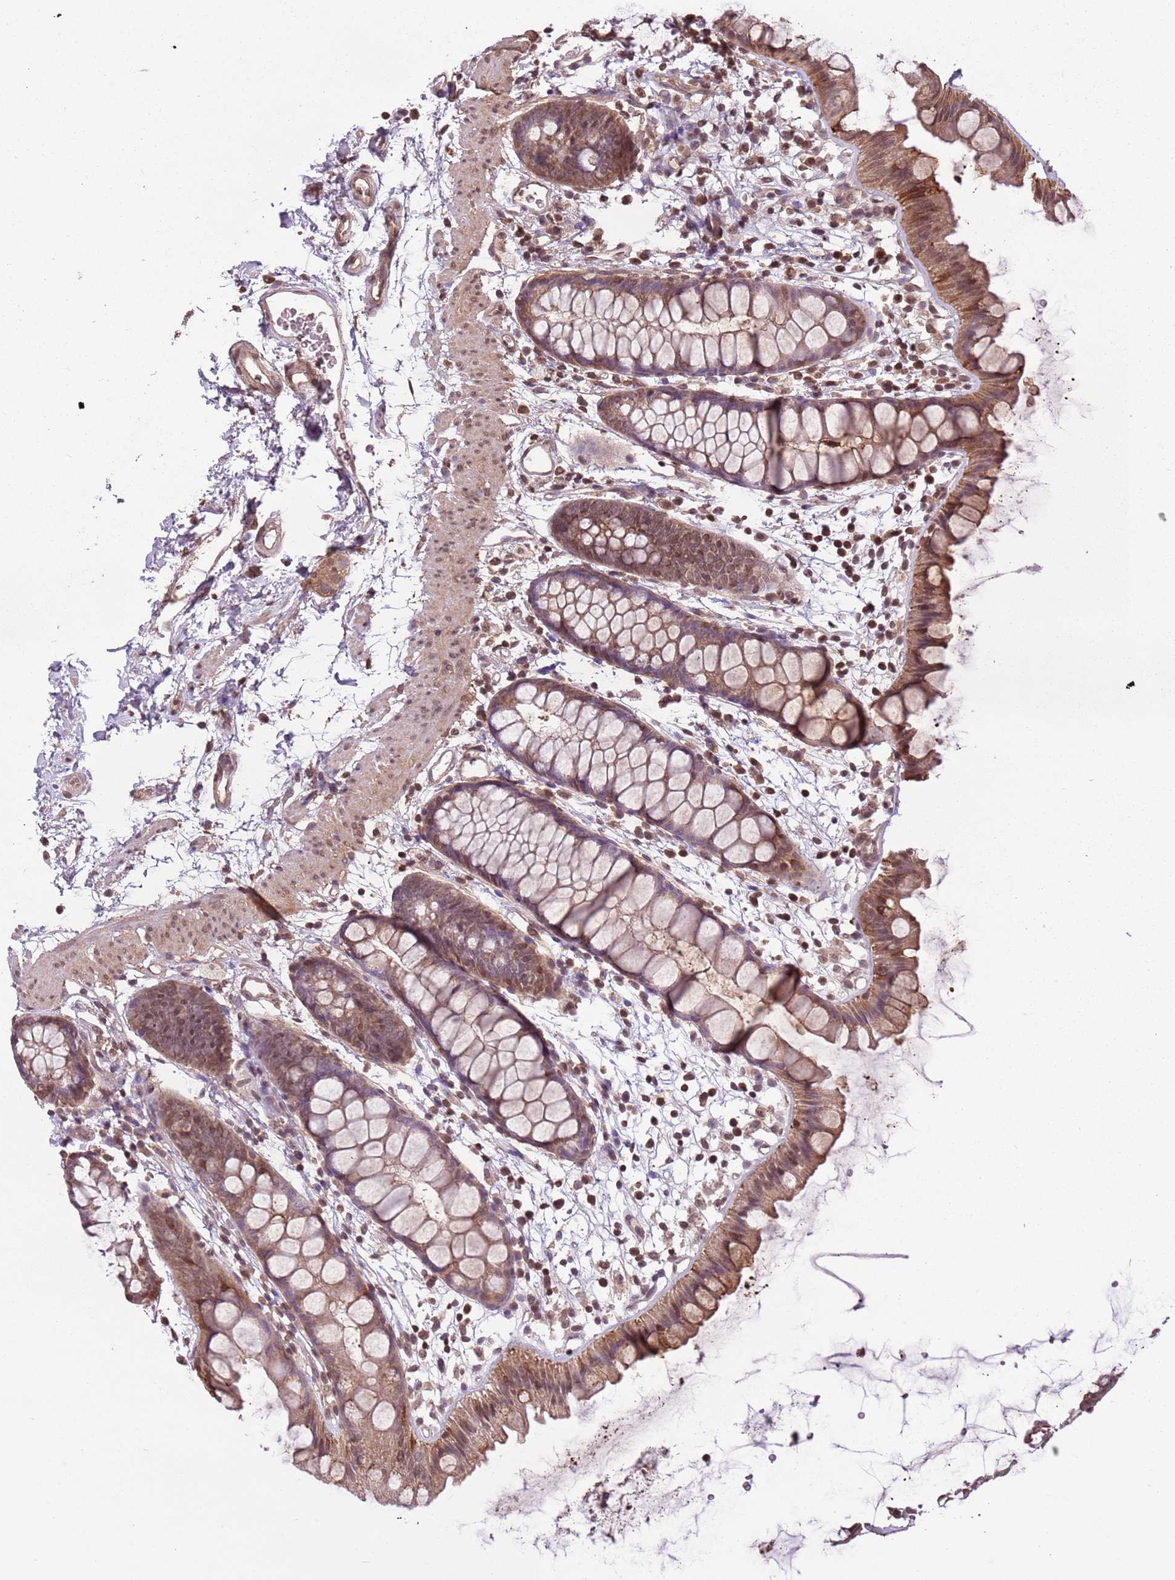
{"staining": {"intensity": "moderate", "quantity": ">75%", "location": "cytoplasmic/membranous,nuclear"}, "tissue": "rectum", "cell_type": "Glandular cells", "image_type": "normal", "snomed": [{"axis": "morphology", "description": "Normal tissue, NOS"}, {"axis": "topography", "description": "Rectum"}], "caption": "This is a micrograph of IHC staining of benign rectum, which shows moderate positivity in the cytoplasmic/membranous,nuclear of glandular cells.", "gene": "CAPN9", "patient": {"sex": "female", "age": 65}}